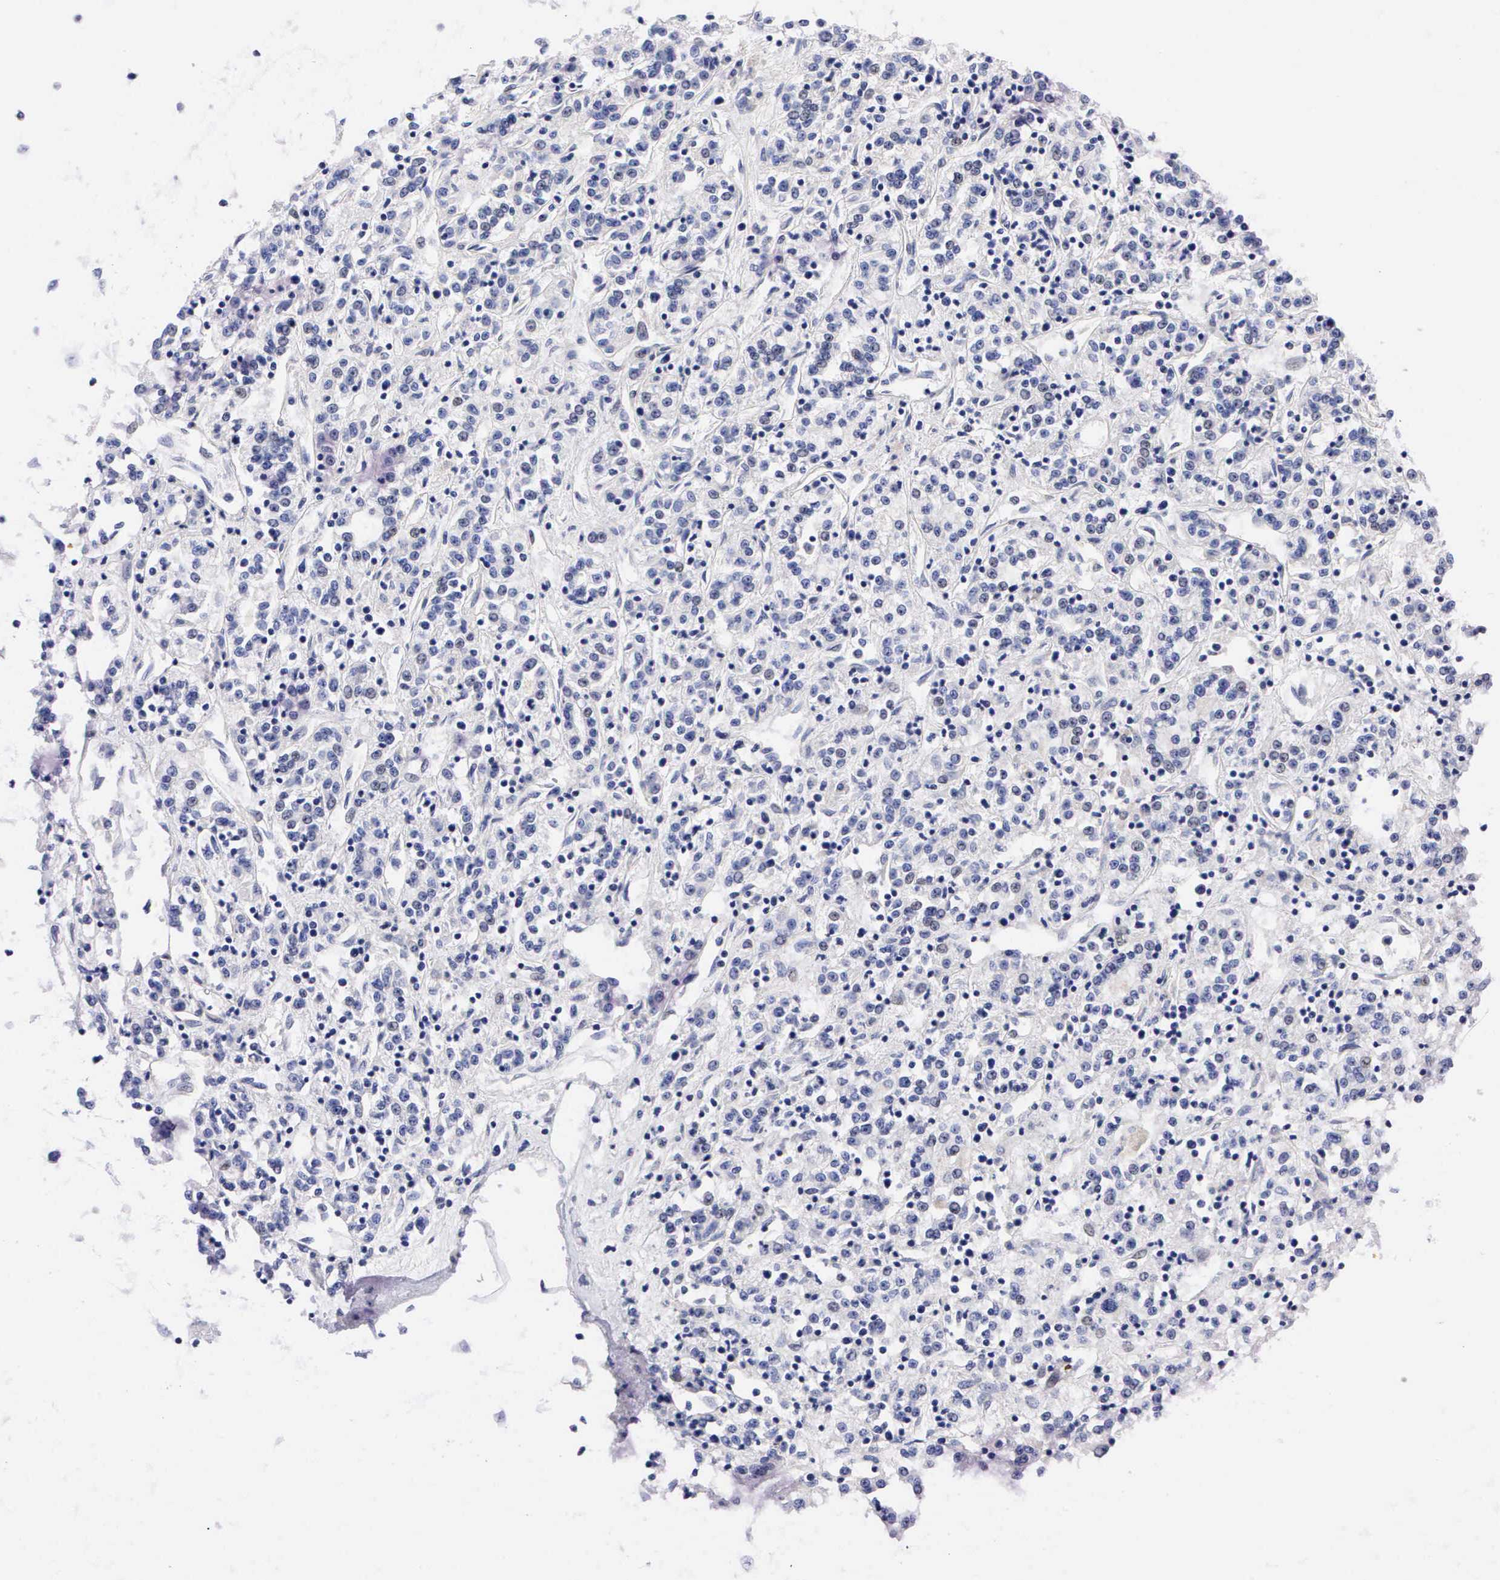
{"staining": {"intensity": "negative", "quantity": "none", "location": "none"}, "tissue": "renal cancer", "cell_type": "Tumor cells", "image_type": "cancer", "snomed": [{"axis": "morphology", "description": "Adenocarcinoma, NOS"}, {"axis": "topography", "description": "Kidney"}], "caption": "Tumor cells show no significant protein staining in renal adenocarcinoma.", "gene": "PGR", "patient": {"sex": "female", "age": 76}}